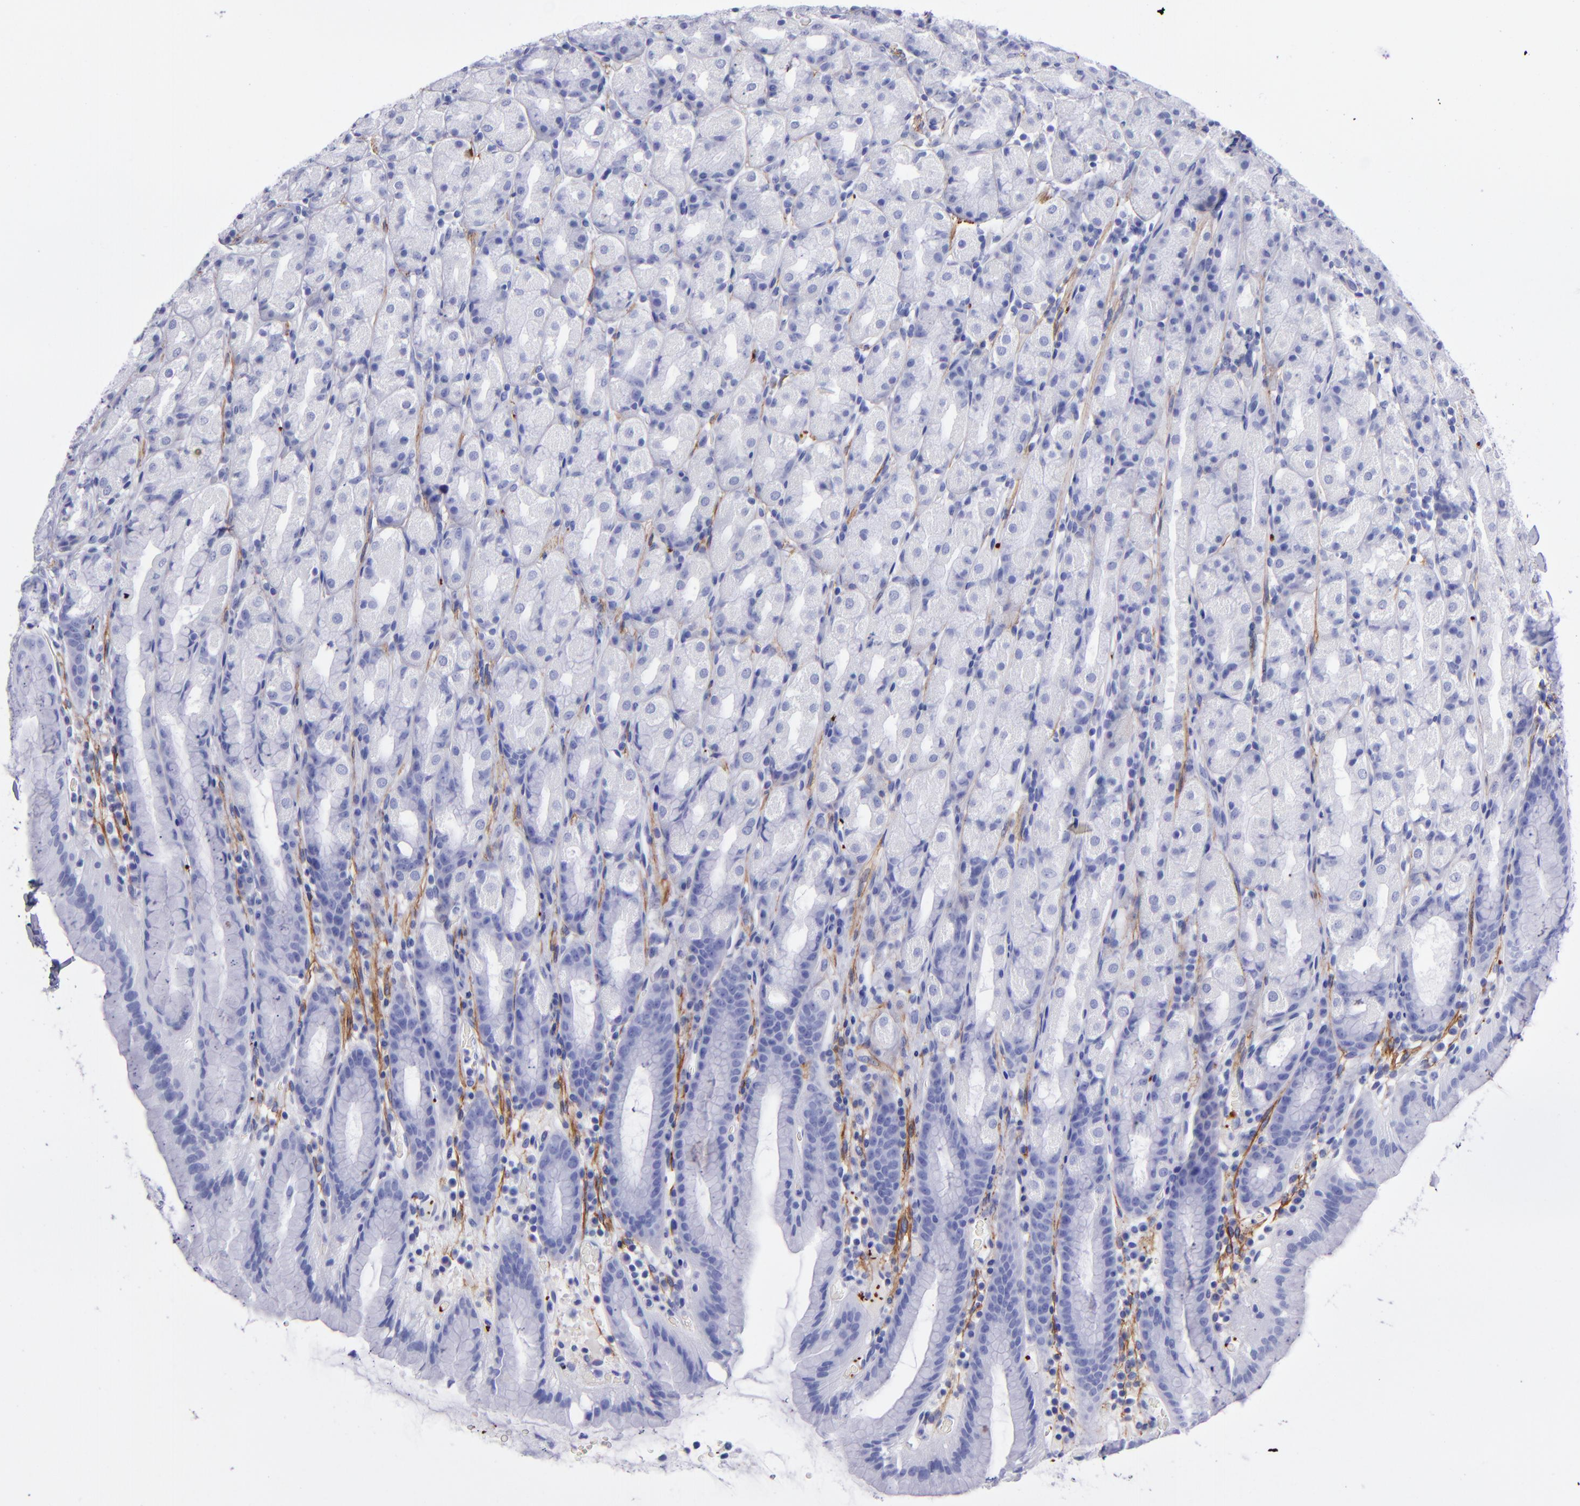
{"staining": {"intensity": "negative", "quantity": "none", "location": "none"}, "tissue": "stomach", "cell_type": "Glandular cells", "image_type": "normal", "snomed": [{"axis": "morphology", "description": "Normal tissue, NOS"}, {"axis": "topography", "description": "Stomach, upper"}], "caption": "A high-resolution histopathology image shows immunohistochemistry staining of normal stomach, which reveals no significant expression in glandular cells. (DAB (3,3'-diaminobenzidine) IHC visualized using brightfield microscopy, high magnification).", "gene": "EFCAB13", "patient": {"sex": "male", "age": 68}}